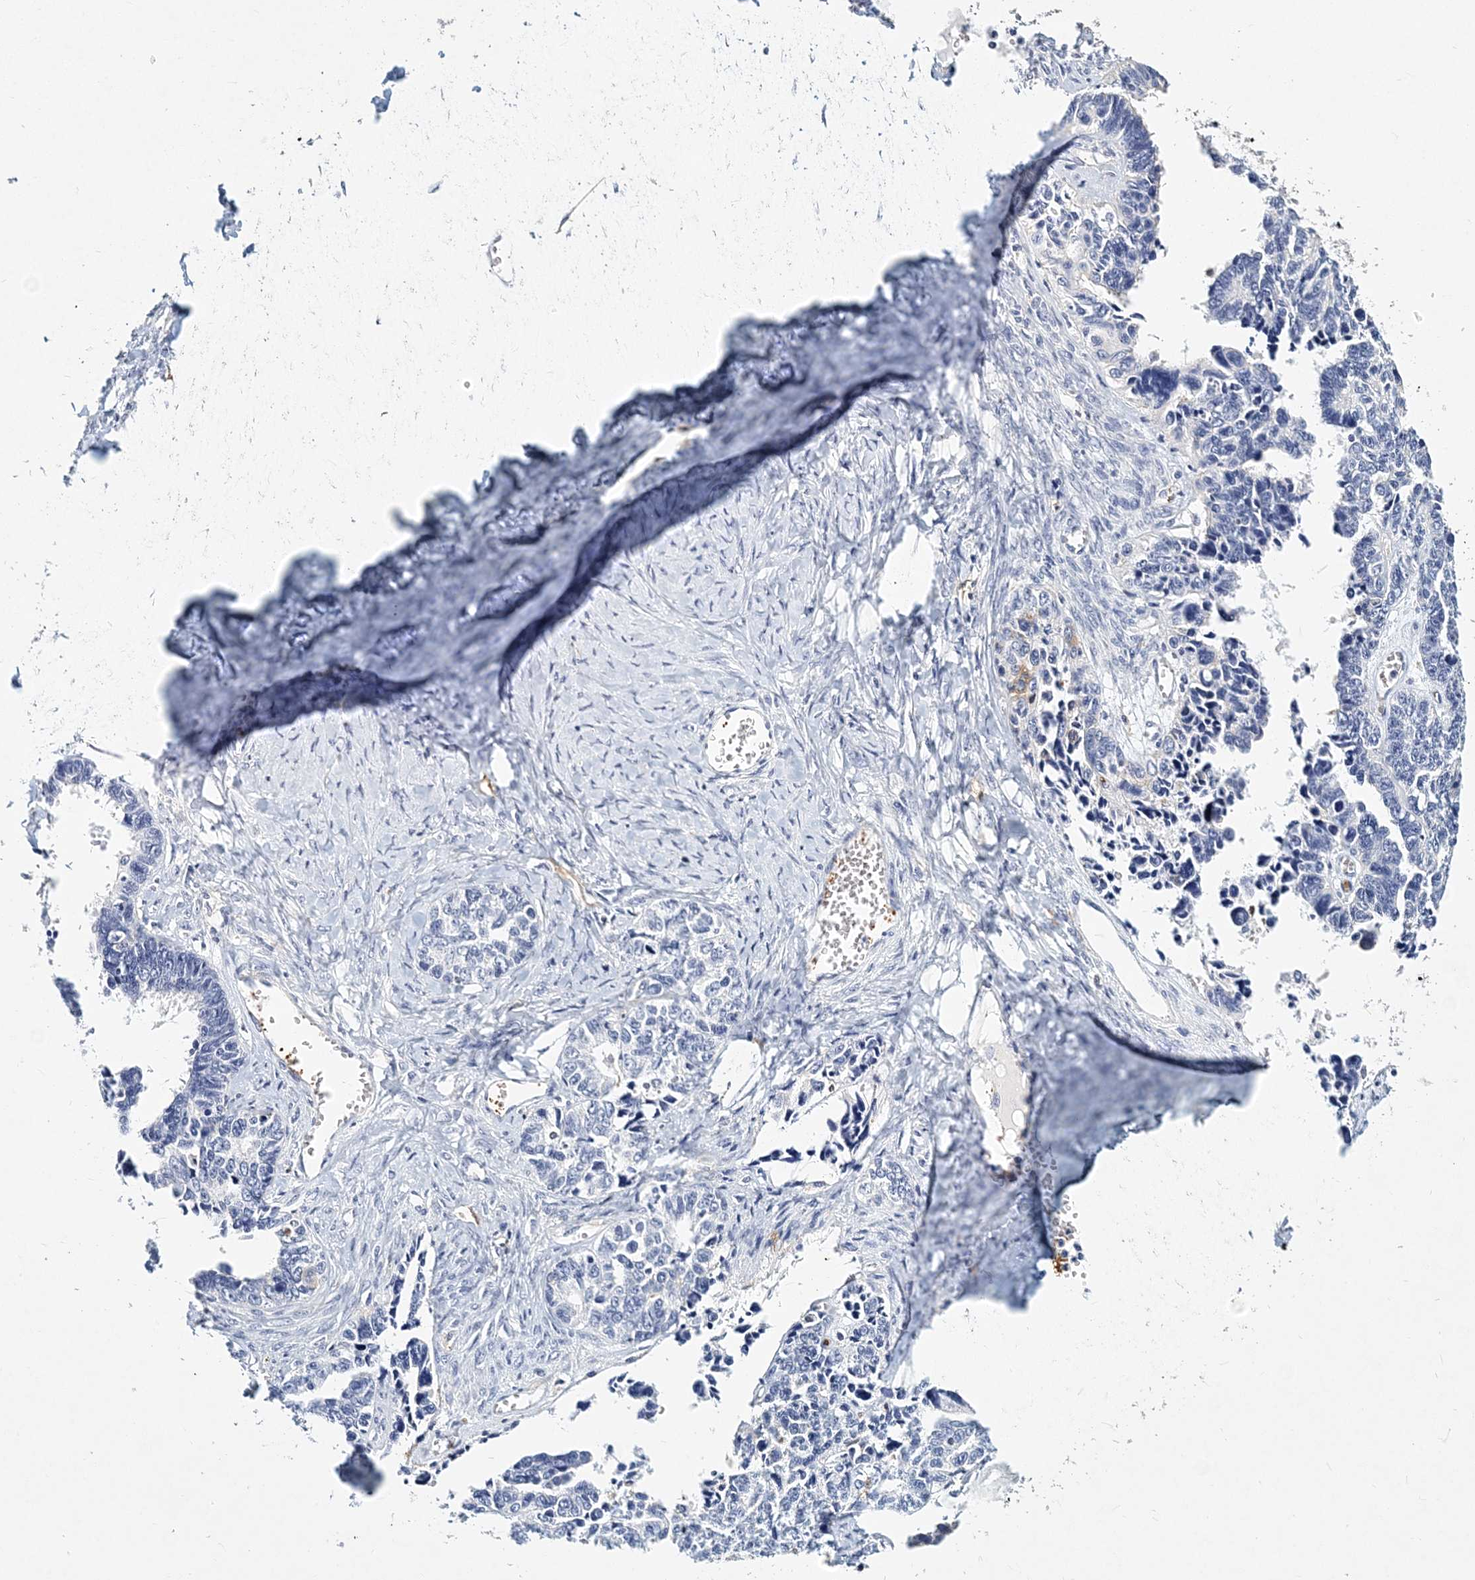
{"staining": {"intensity": "moderate", "quantity": "<25%", "location": "cytoplasmic/membranous"}, "tissue": "ovarian cancer", "cell_type": "Tumor cells", "image_type": "cancer", "snomed": [{"axis": "morphology", "description": "Cystadenocarcinoma, serous, NOS"}, {"axis": "topography", "description": "Ovary"}], "caption": "Immunohistochemistry (DAB) staining of human ovarian cancer (serous cystadenocarcinoma) displays moderate cytoplasmic/membranous protein staining in approximately <25% of tumor cells.", "gene": "ITGA2B", "patient": {"sex": "female", "age": 79}}